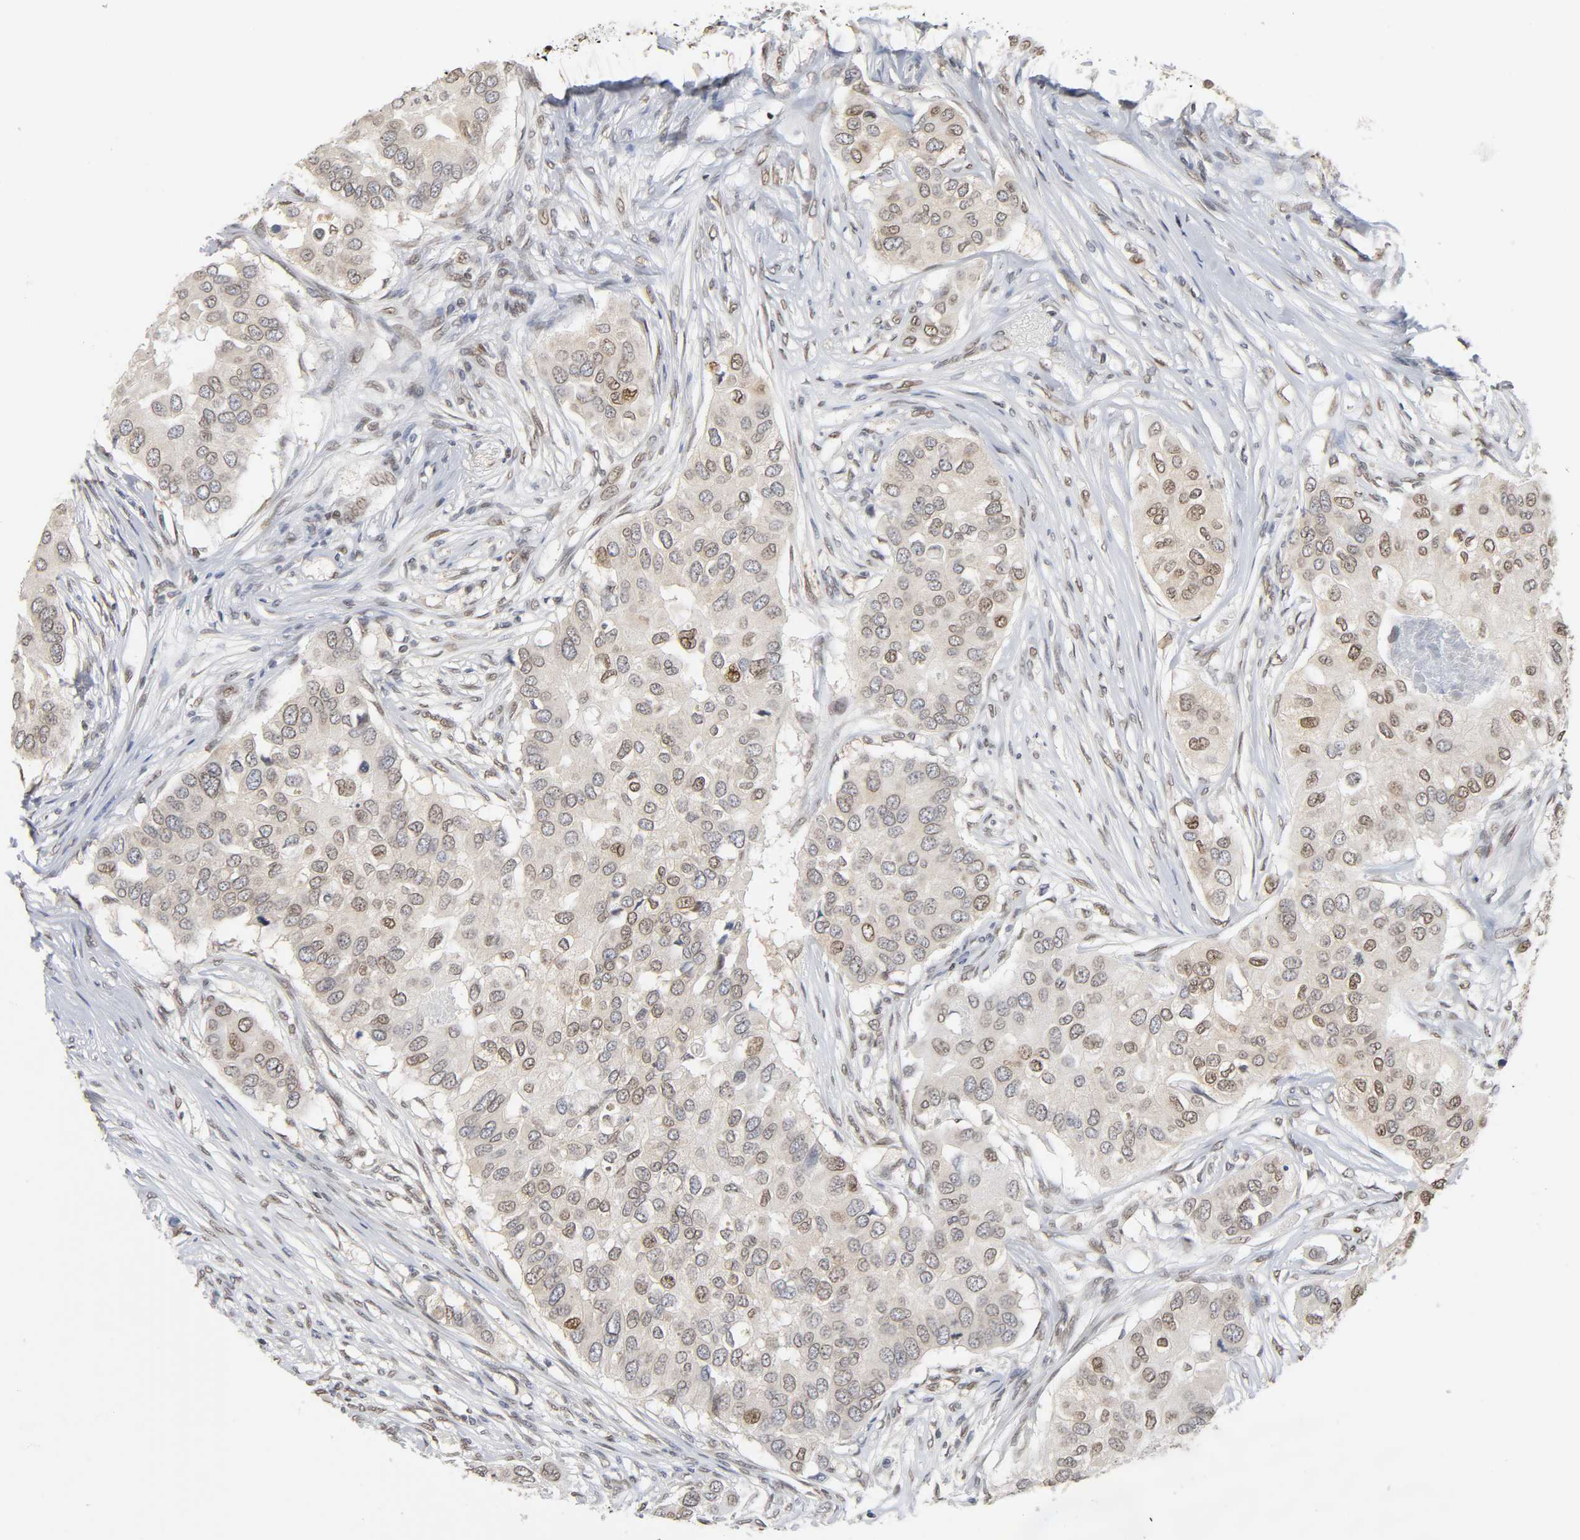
{"staining": {"intensity": "moderate", "quantity": "<25%", "location": "nuclear"}, "tissue": "breast cancer", "cell_type": "Tumor cells", "image_type": "cancer", "snomed": [{"axis": "morphology", "description": "Normal tissue, NOS"}, {"axis": "morphology", "description": "Duct carcinoma"}, {"axis": "topography", "description": "Breast"}], "caption": "Immunohistochemical staining of breast cancer reveals low levels of moderate nuclear expression in approximately <25% of tumor cells. (DAB (3,3'-diaminobenzidine) IHC, brown staining for protein, blue staining for nuclei).", "gene": "SUMO1", "patient": {"sex": "female", "age": 49}}